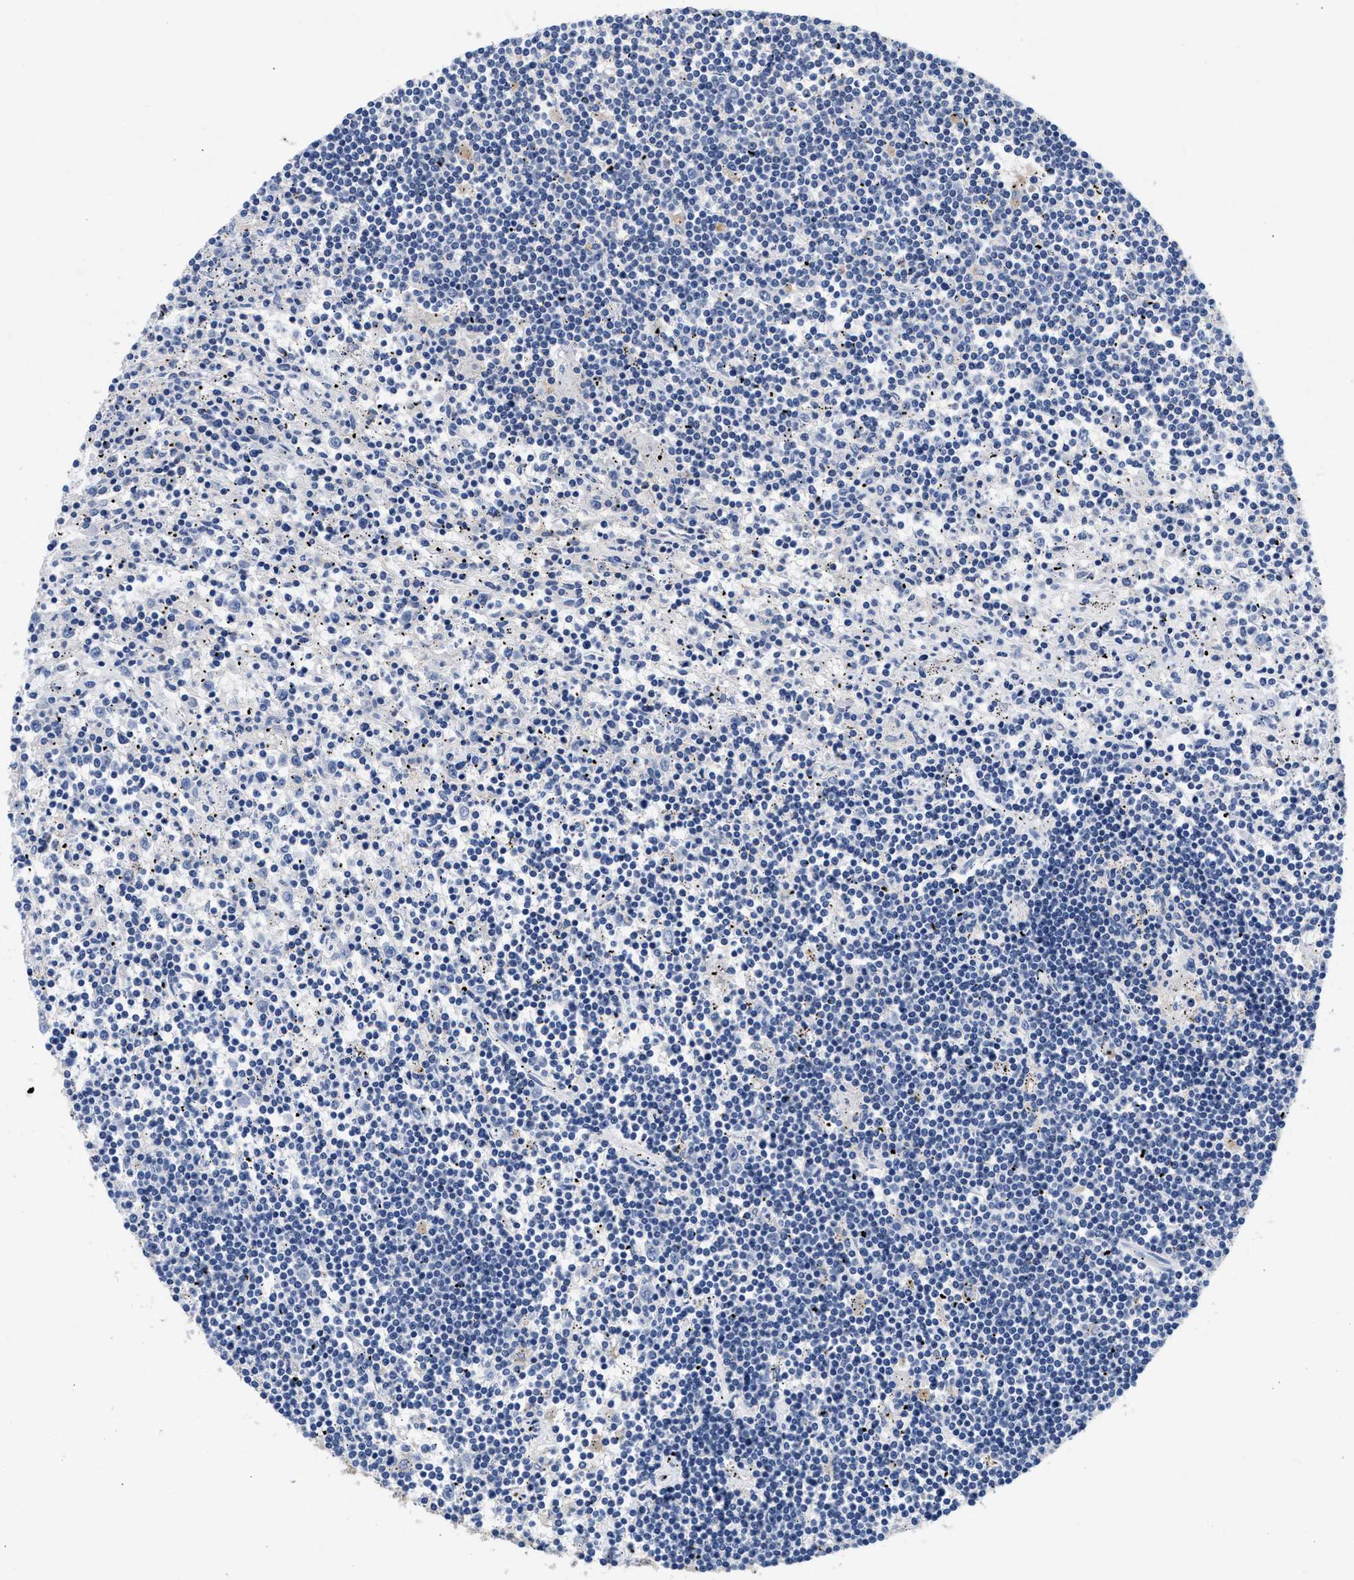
{"staining": {"intensity": "negative", "quantity": "none", "location": "none"}, "tissue": "lymphoma", "cell_type": "Tumor cells", "image_type": "cancer", "snomed": [{"axis": "morphology", "description": "Malignant lymphoma, non-Hodgkin's type, Low grade"}, {"axis": "topography", "description": "Spleen"}], "caption": "High power microscopy histopathology image of an immunohistochemistry micrograph of low-grade malignant lymphoma, non-Hodgkin's type, revealing no significant expression in tumor cells.", "gene": "GNAI3", "patient": {"sex": "male", "age": 76}}